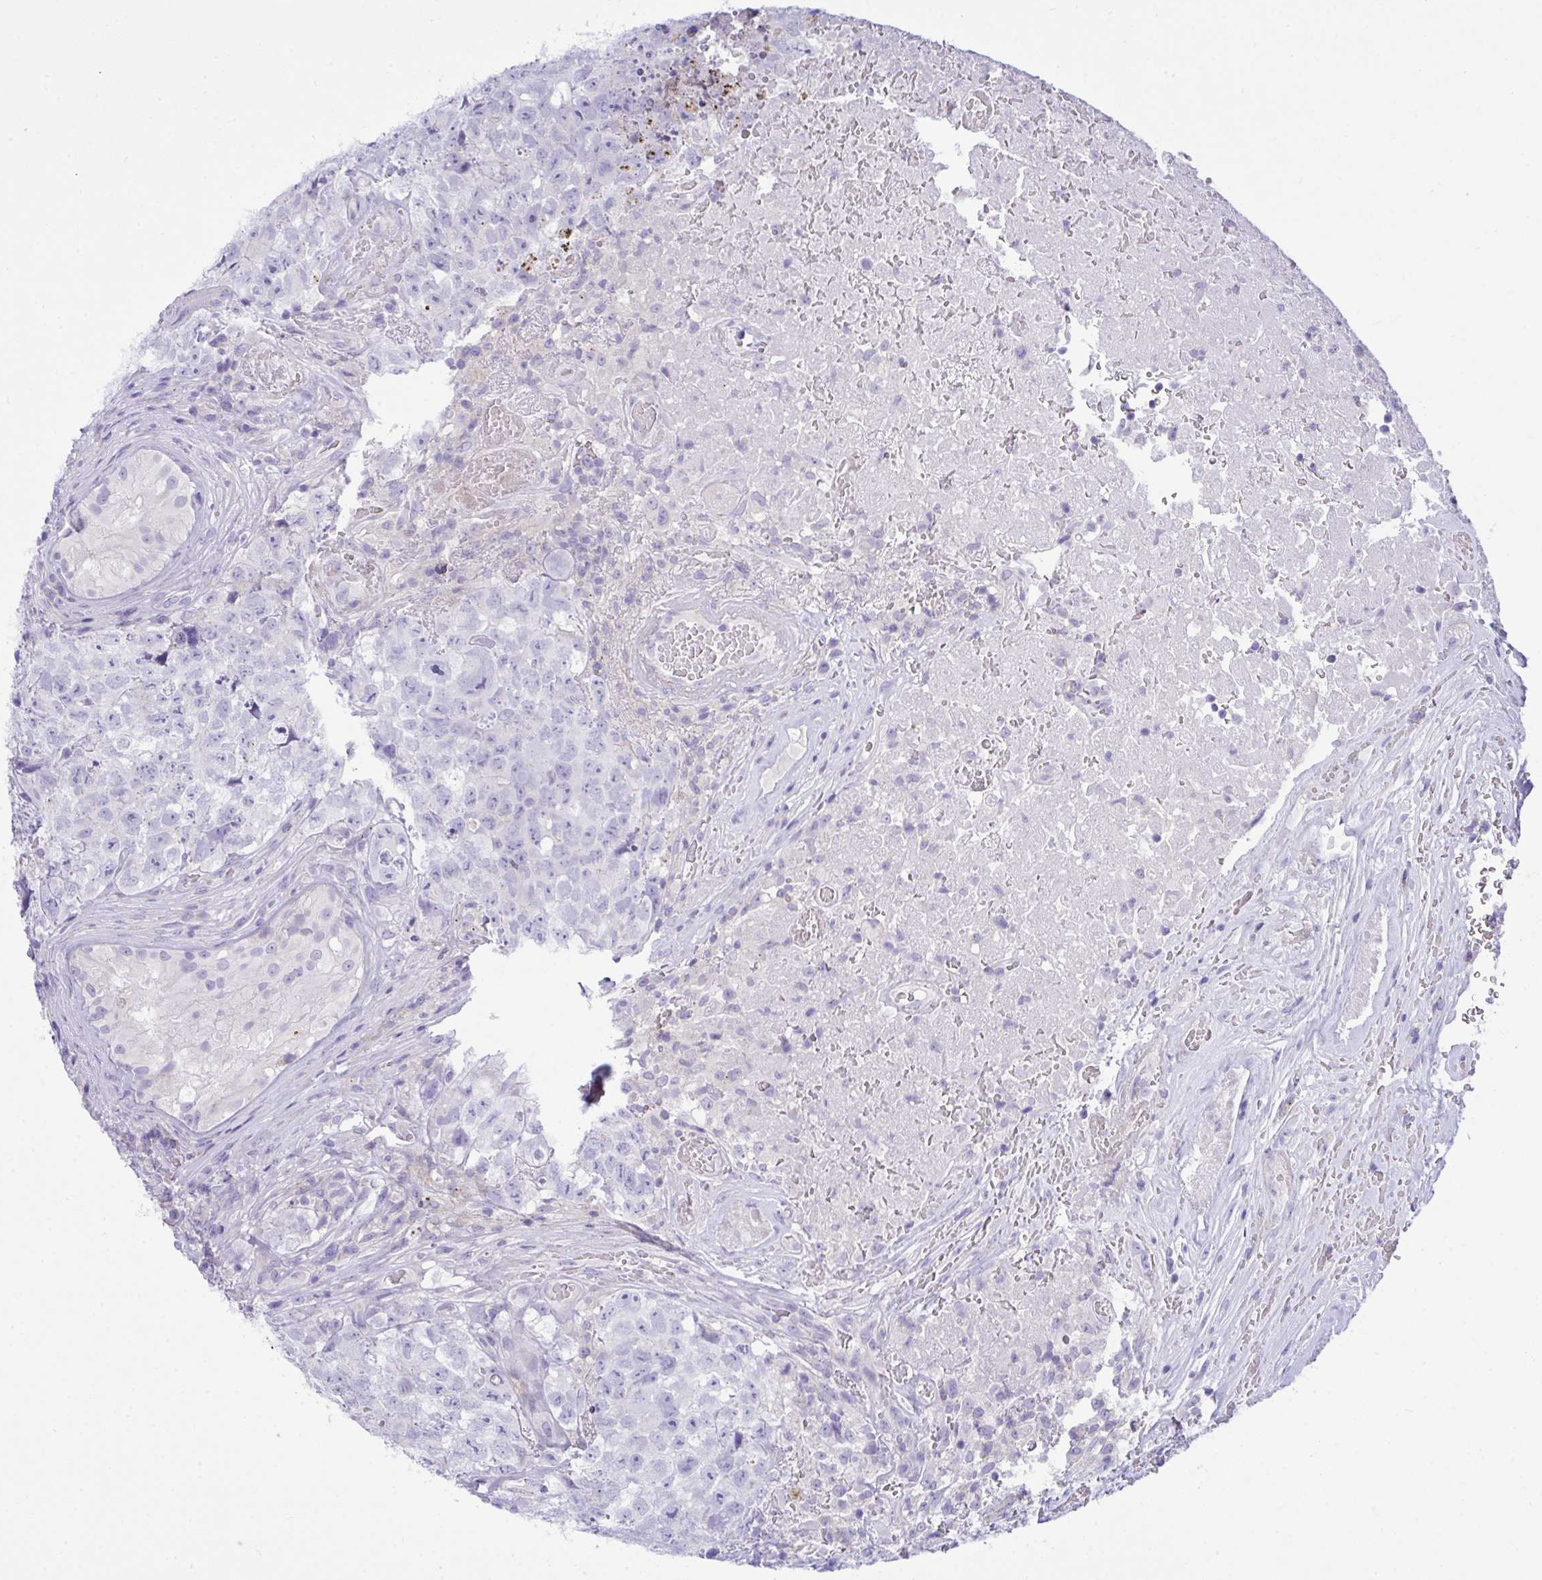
{"staining": {"intensity": "negative", "quantity": "none", "location": "none"}, "tissue": "testis cancer", "cell_type": "Tumor cells", "image_type": "cancer", "snomed": [{"axis": "morphology", "description": "Carcinoma, Embryonal, NOS"}, {"axis": "topography", "description": "Testis"}], "caption": "DAB immunohistochemical staining of embryonal carcinoma (testis) exhibits no significant positivity in tumor cells.", "gene": "WDR97", "patient": {"sex": "male", "age": 18}}